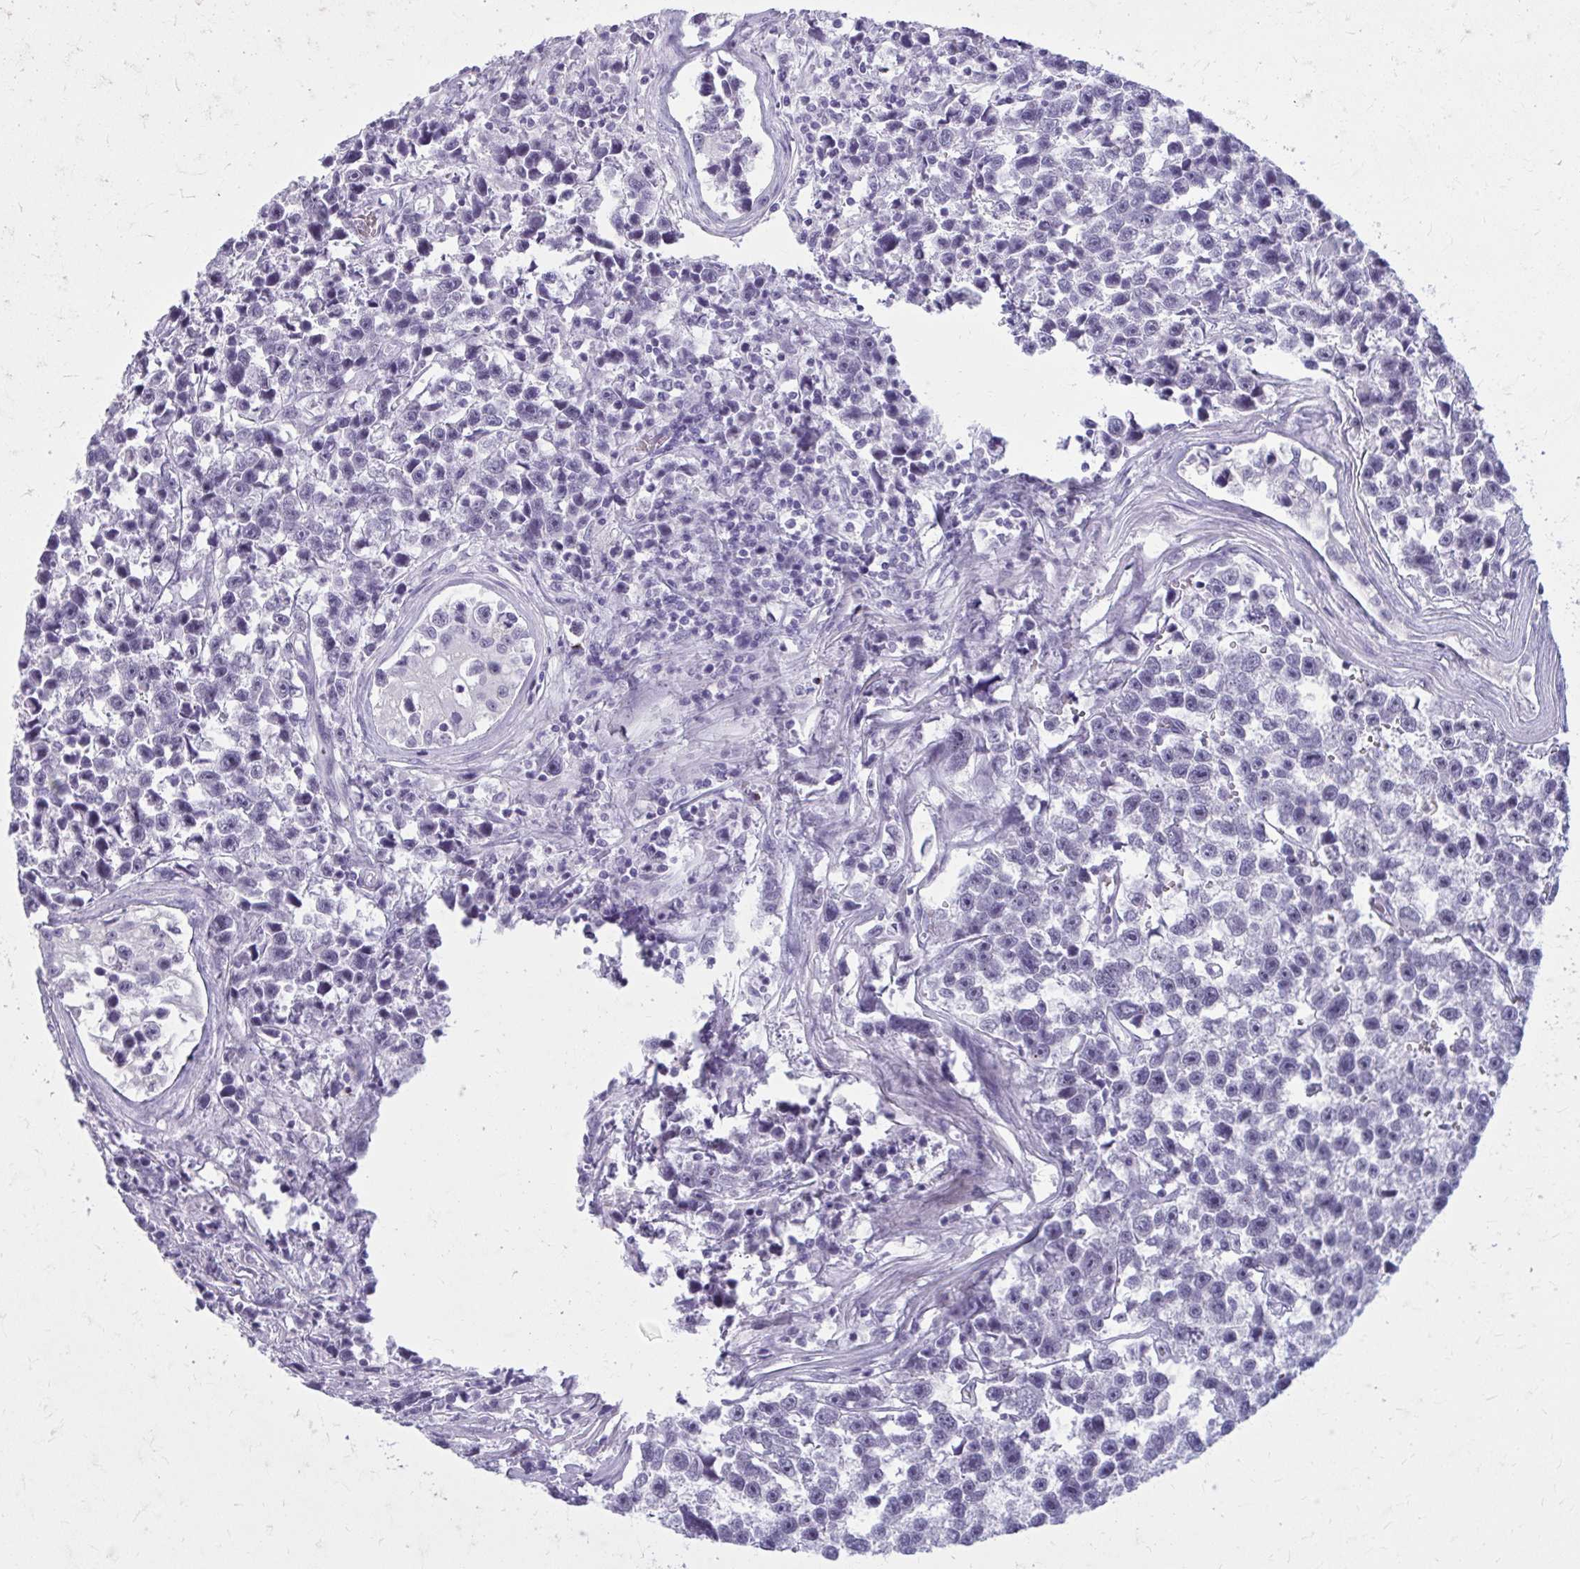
{"staining": {"intensity": "negative", "quantity": "none", "location": "none"}, "tissue": "testis cancer", "cell_type": "Tumor cells", "image_type": "cancer", "snomed": [{"axis": "morphology", "description": "Seminoma, NOS"}, {"axis": "topography", "description": "Testis"}], "caption": "Immunohistochemistry (IHC) of human testis seminoma shows no staining in tumor cells.", "gene": "OR4B1", "patient": {"sex": "male", "age": 26}}